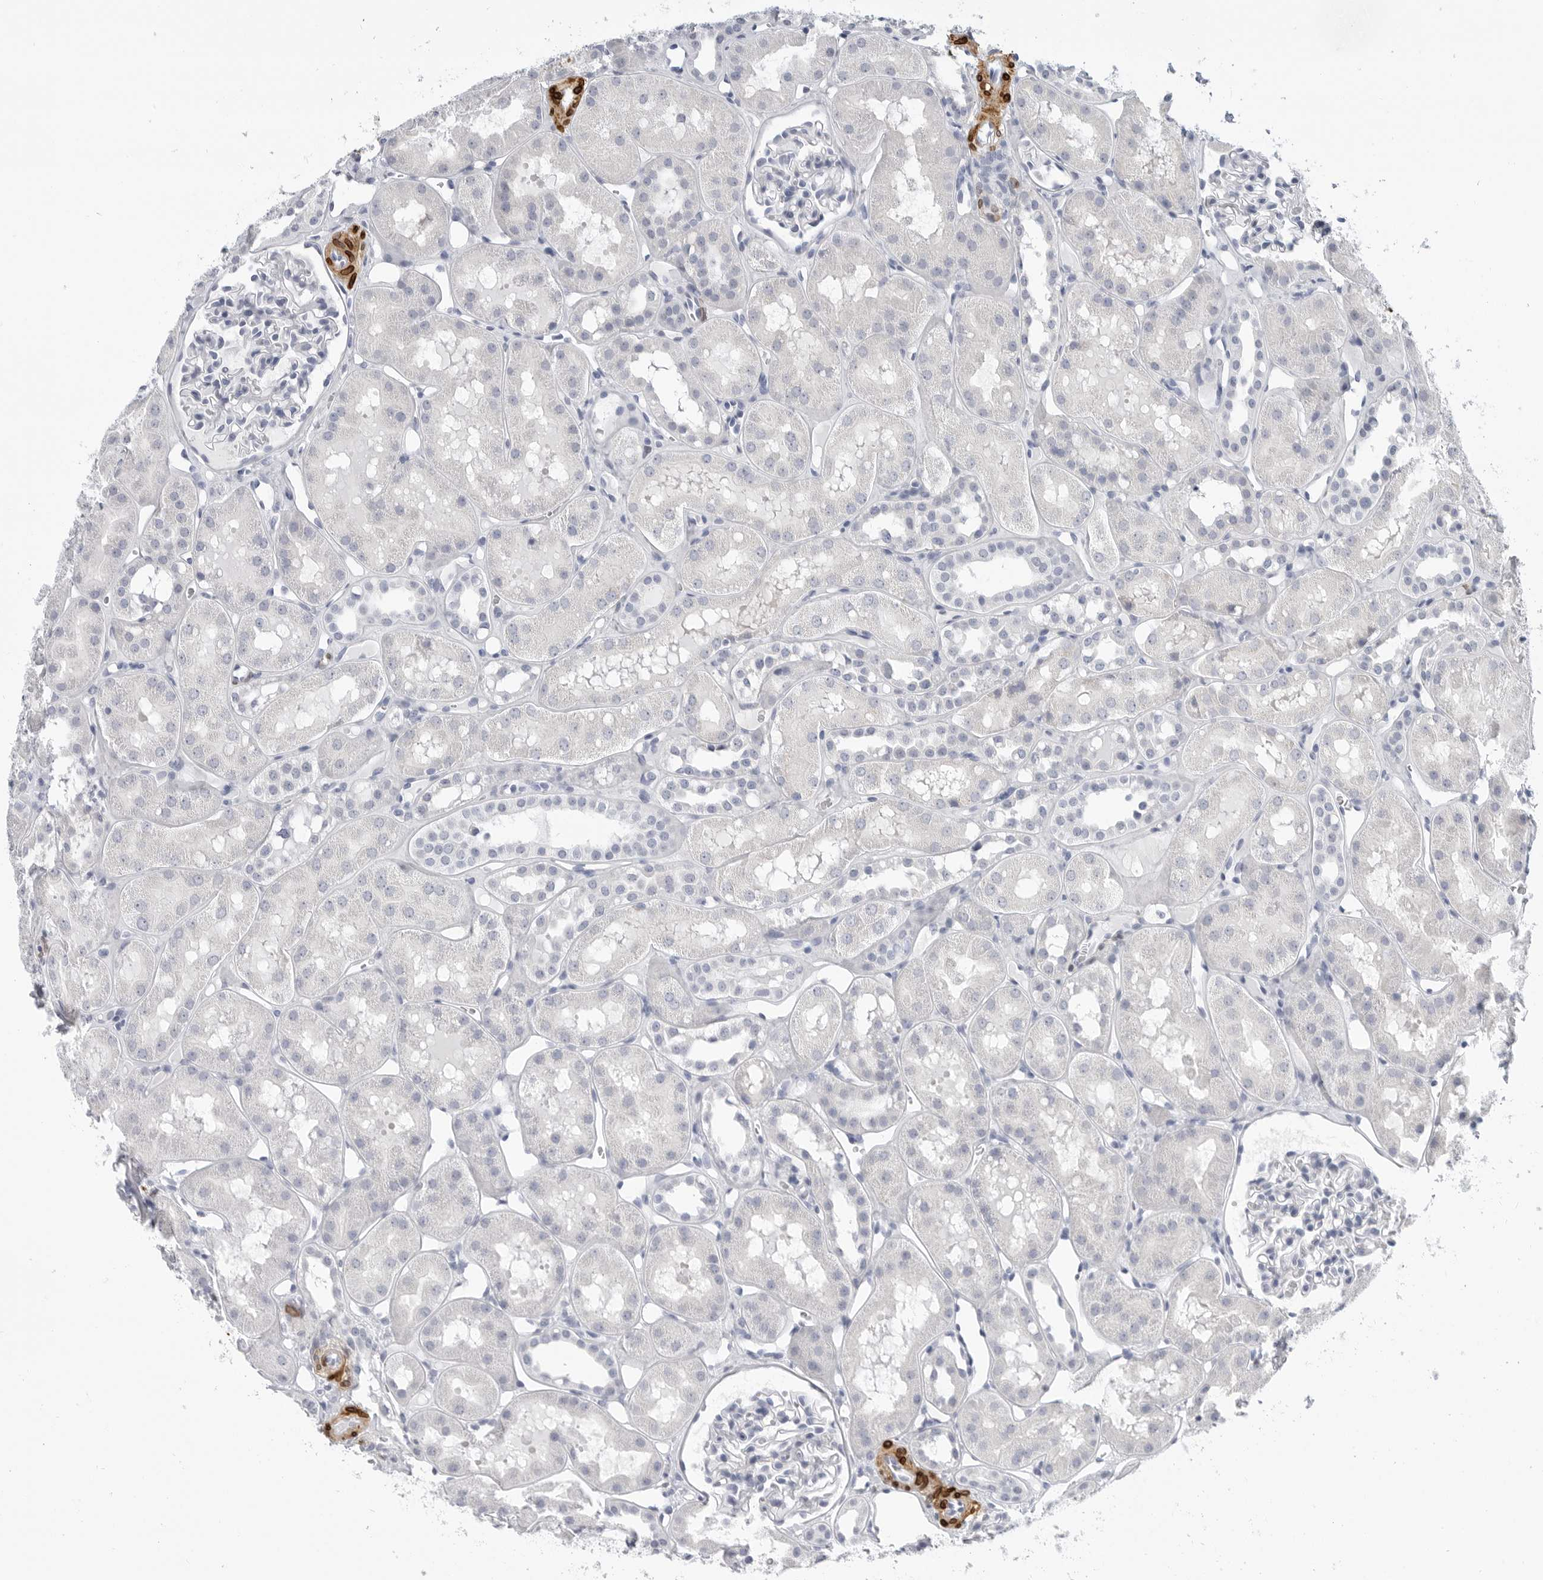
{"staining": {"intensity": "negative", "quantity": "none", "location": "none"}, "tissue": "kidney", "cell_type": "Cells in glomeruli", "image_type": "normal", "snomed": [{"axis": "morphology", "description": "Normal tissue, NOS"}, {"axis": "topography", "description": "Kidney"}], "caption": "This is an IHC micrograph of unremarkable human kidney. There is no expression in cells in glomeruli.", "gene": "PLN", "patient": {"sex": "male", "age": 16}}